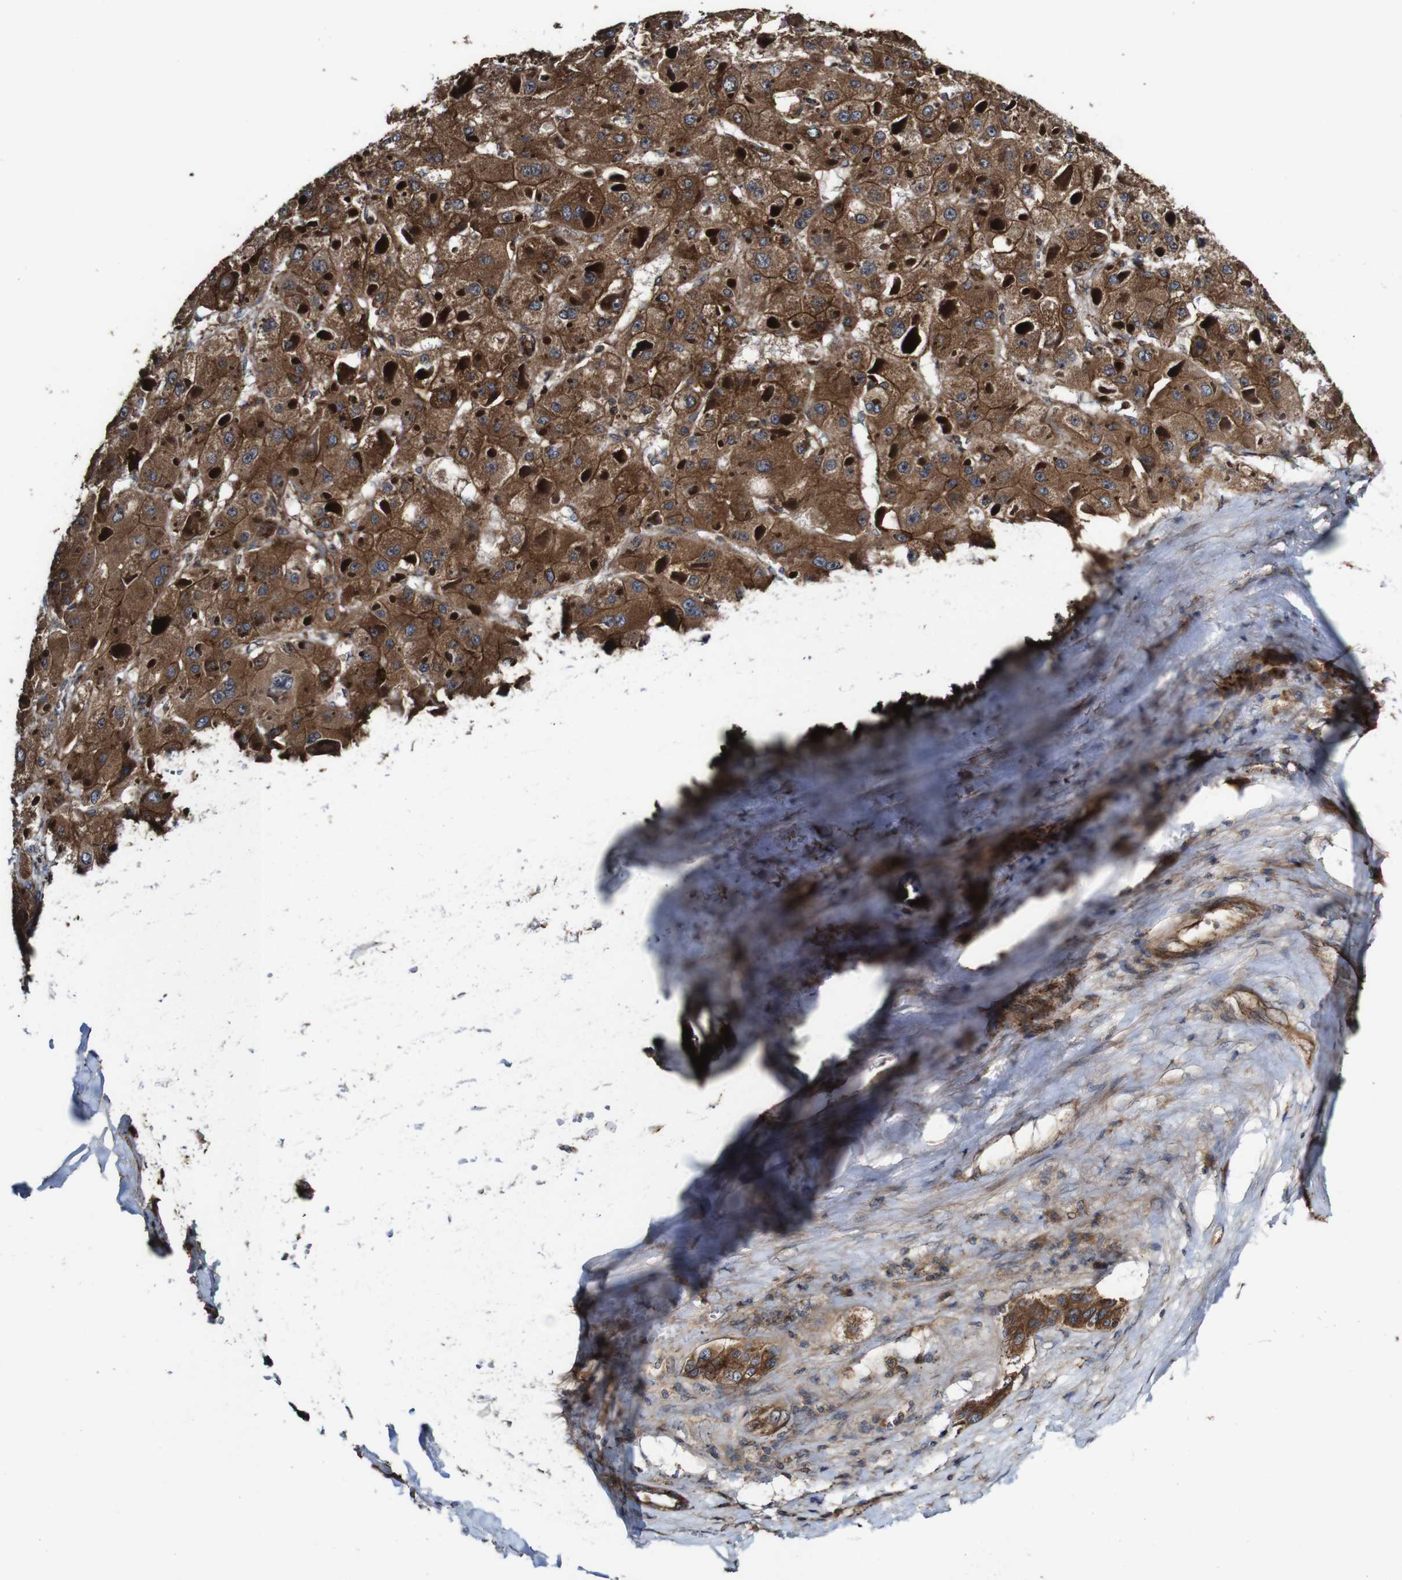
{"staining": {"intensity": "strong", "quantity": ">75%", "location": "cytoplasmic/membranous"}, "tissue": "liver cancer", "cell_type": "Tumor cells", "image_type": "cancer", "snomed": [{"axis": "morphology", "description": "Carcinoma, Hepatocellular, NOS"}, {"axis": "topography", "description": "Liver"}], "caption": "Tumor cells demonstrate high levels of strong cytoplasmic/membranous positivity in approximately >75% of cells in human liver cancer (hepatocellular carcinoma).", "gene": "TNIK", "patient": {"sex": "female", "age": 73}}